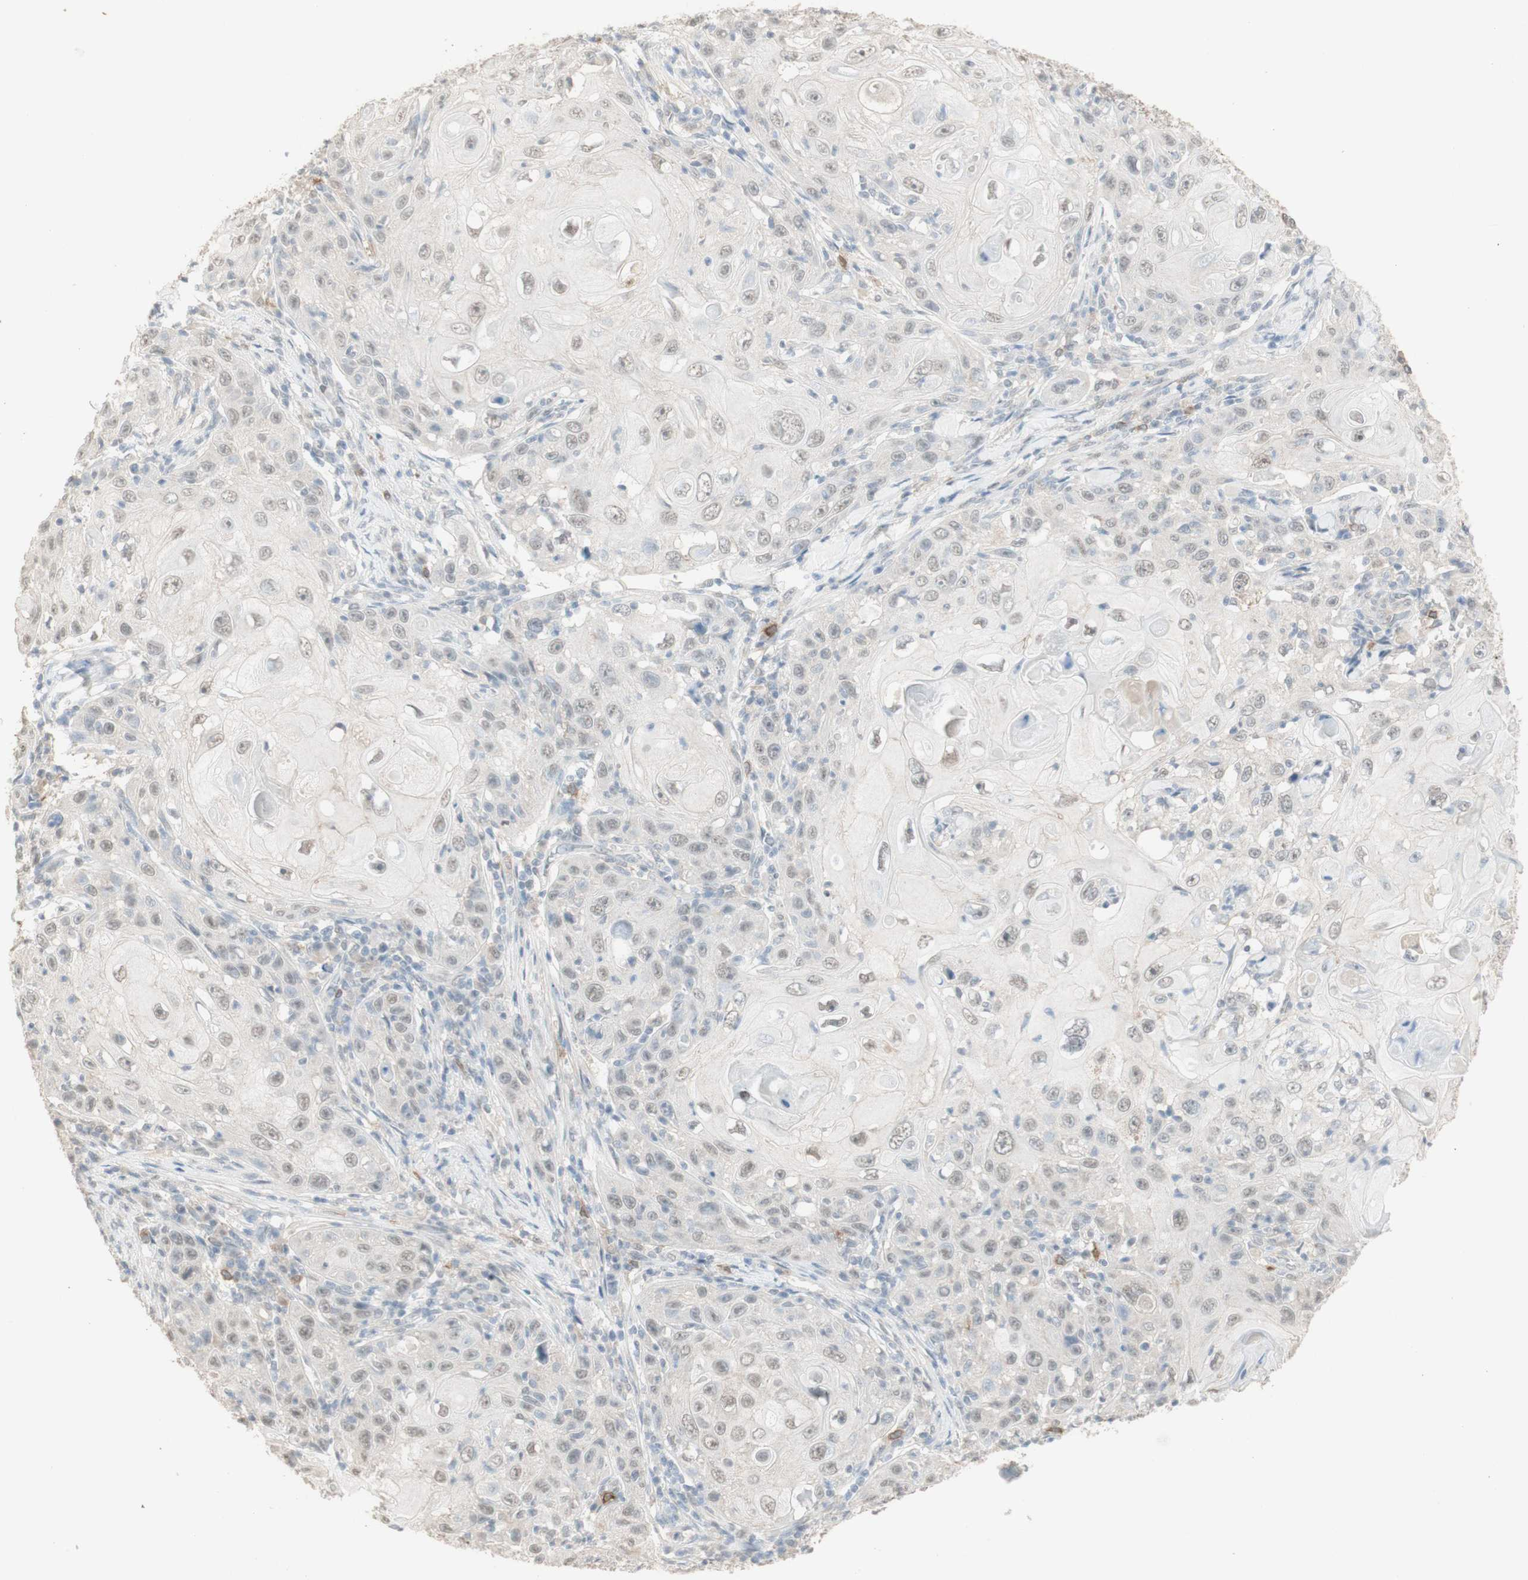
{"staining": {"intensity": "negative", "quantity": "none", "location": "none"}, "tissue": "skin cancer", "cell_type": "Tumor cells", "image_type": "cancer", "snomed": [{"axis": "morphology", "description": "Squamous cell carcinoma, NOS"}, {"axis": "topography", "description": "Skin"}], "caption": "Immunohistochemistry histopathology image of neoplastic tissue: skin cancer (squamous cell carcinoma) stained with DAB reveals no significant protein expression in tumor cells. Brightfield microscopy of immunohistochemistry stained with DAB (3,3'-diaminobenzidine) (brown) and hematoxylin (blue), captured at high magnification.", "gene": "MUC3A", "patient": {"sex": "female", "age": 88}}